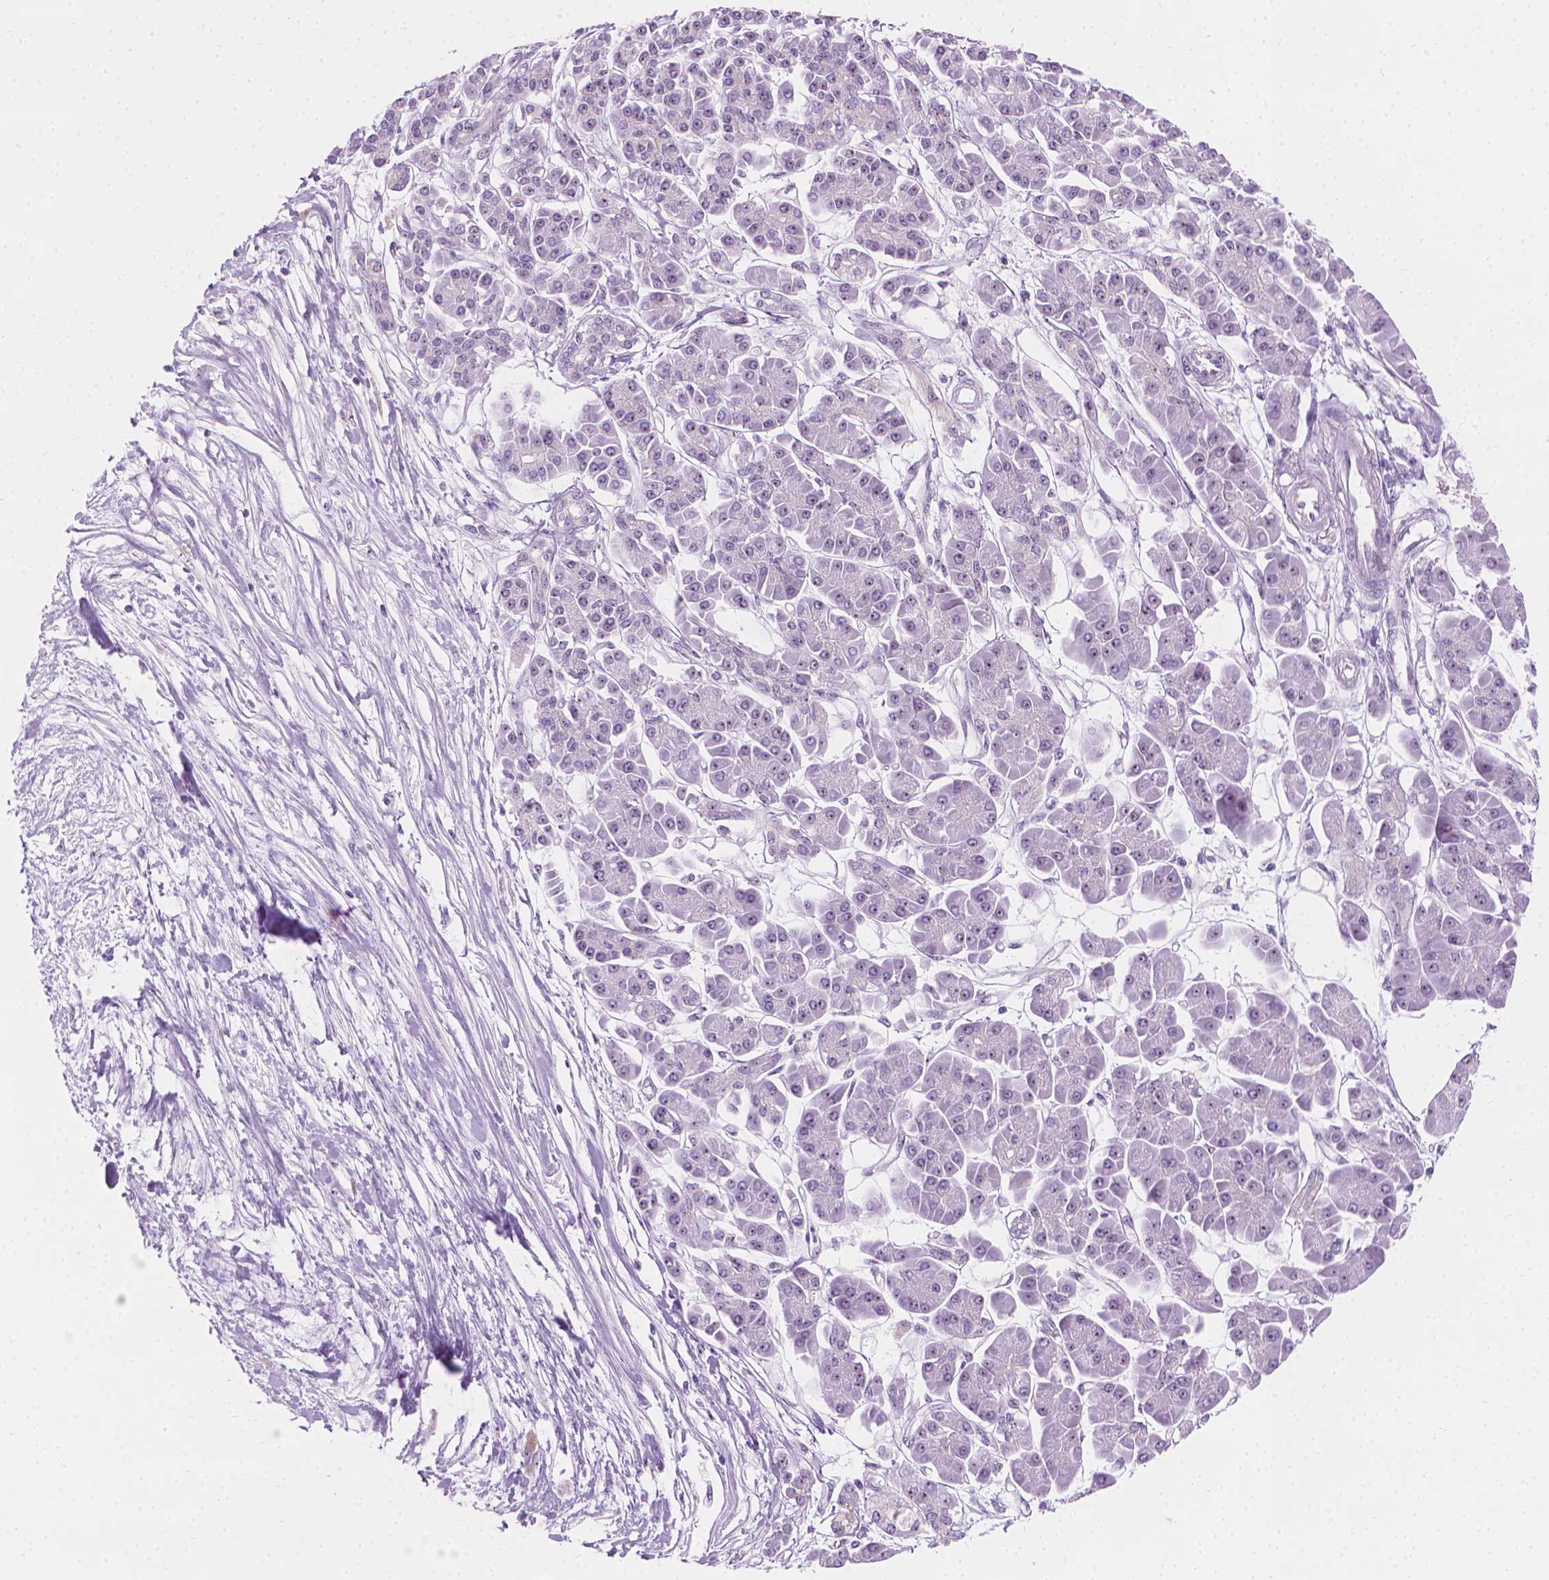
{"staining": {"intensity": "negative", "quantity": "none", "location": "none"}, "tissue": "pancreatic cancer", "cell_type": "Tumor cells", "image_type": "cancer", "snomed": [{"axis": "morphology", "description": "Adenocarcinoma, NOS"}, {"axis": "topography", "description": "Pancreas"}], "caption": "There is no significant positivity in tumor cells of pancreatic adenocarcinoma.", "gene": "NOL7", "patient": {"sex": "female", "age": 77}}